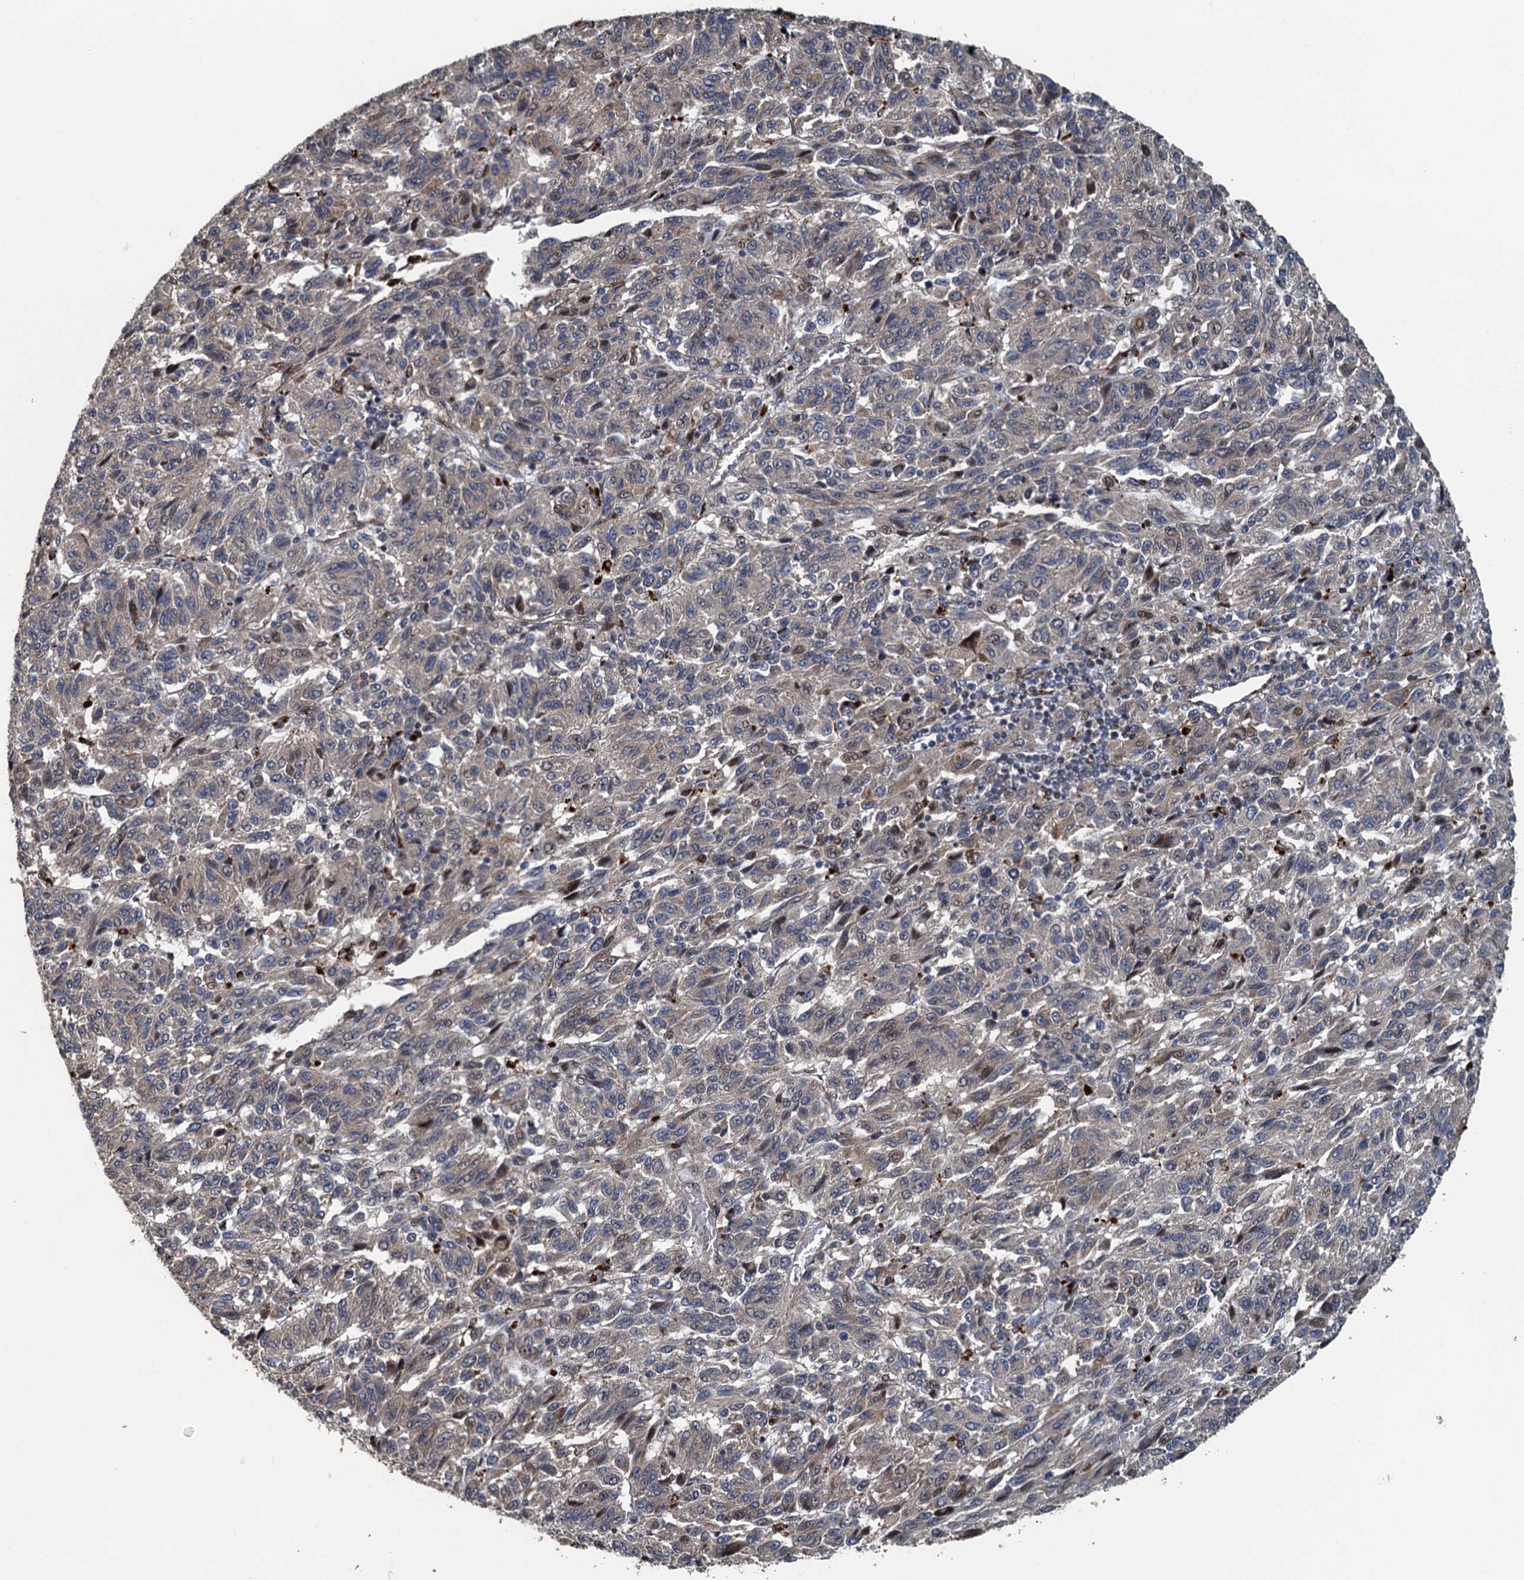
{"staining": {"intensity": "weak", "quantity": "25%-75%", "location": "cytoplasmic/membranous"}, "tissue": "melanoma", "cell_type": "Tumor cells", "image_type": "cancer", "snomed": [{"axis": "morphology", "description": "Malignant melanoma, Metastatic site"}, {"axis": "topography", "description": "Lung"}], "caption": "Immunohistochemical staining of human malignant melanoma (metastatic site) exhibits weak cytoplasmic/membranous protein staining in about 25%-75% of tumor cells. The staining was performed using DAB (3,3'-diaminobenzidine) to visualize the protein expression in brown, while the nuclei were stained in blue with hematoxylin (Magnification: 20x).", "gene": "AGRN", "patient": {"sex": "male", "age": 64}}